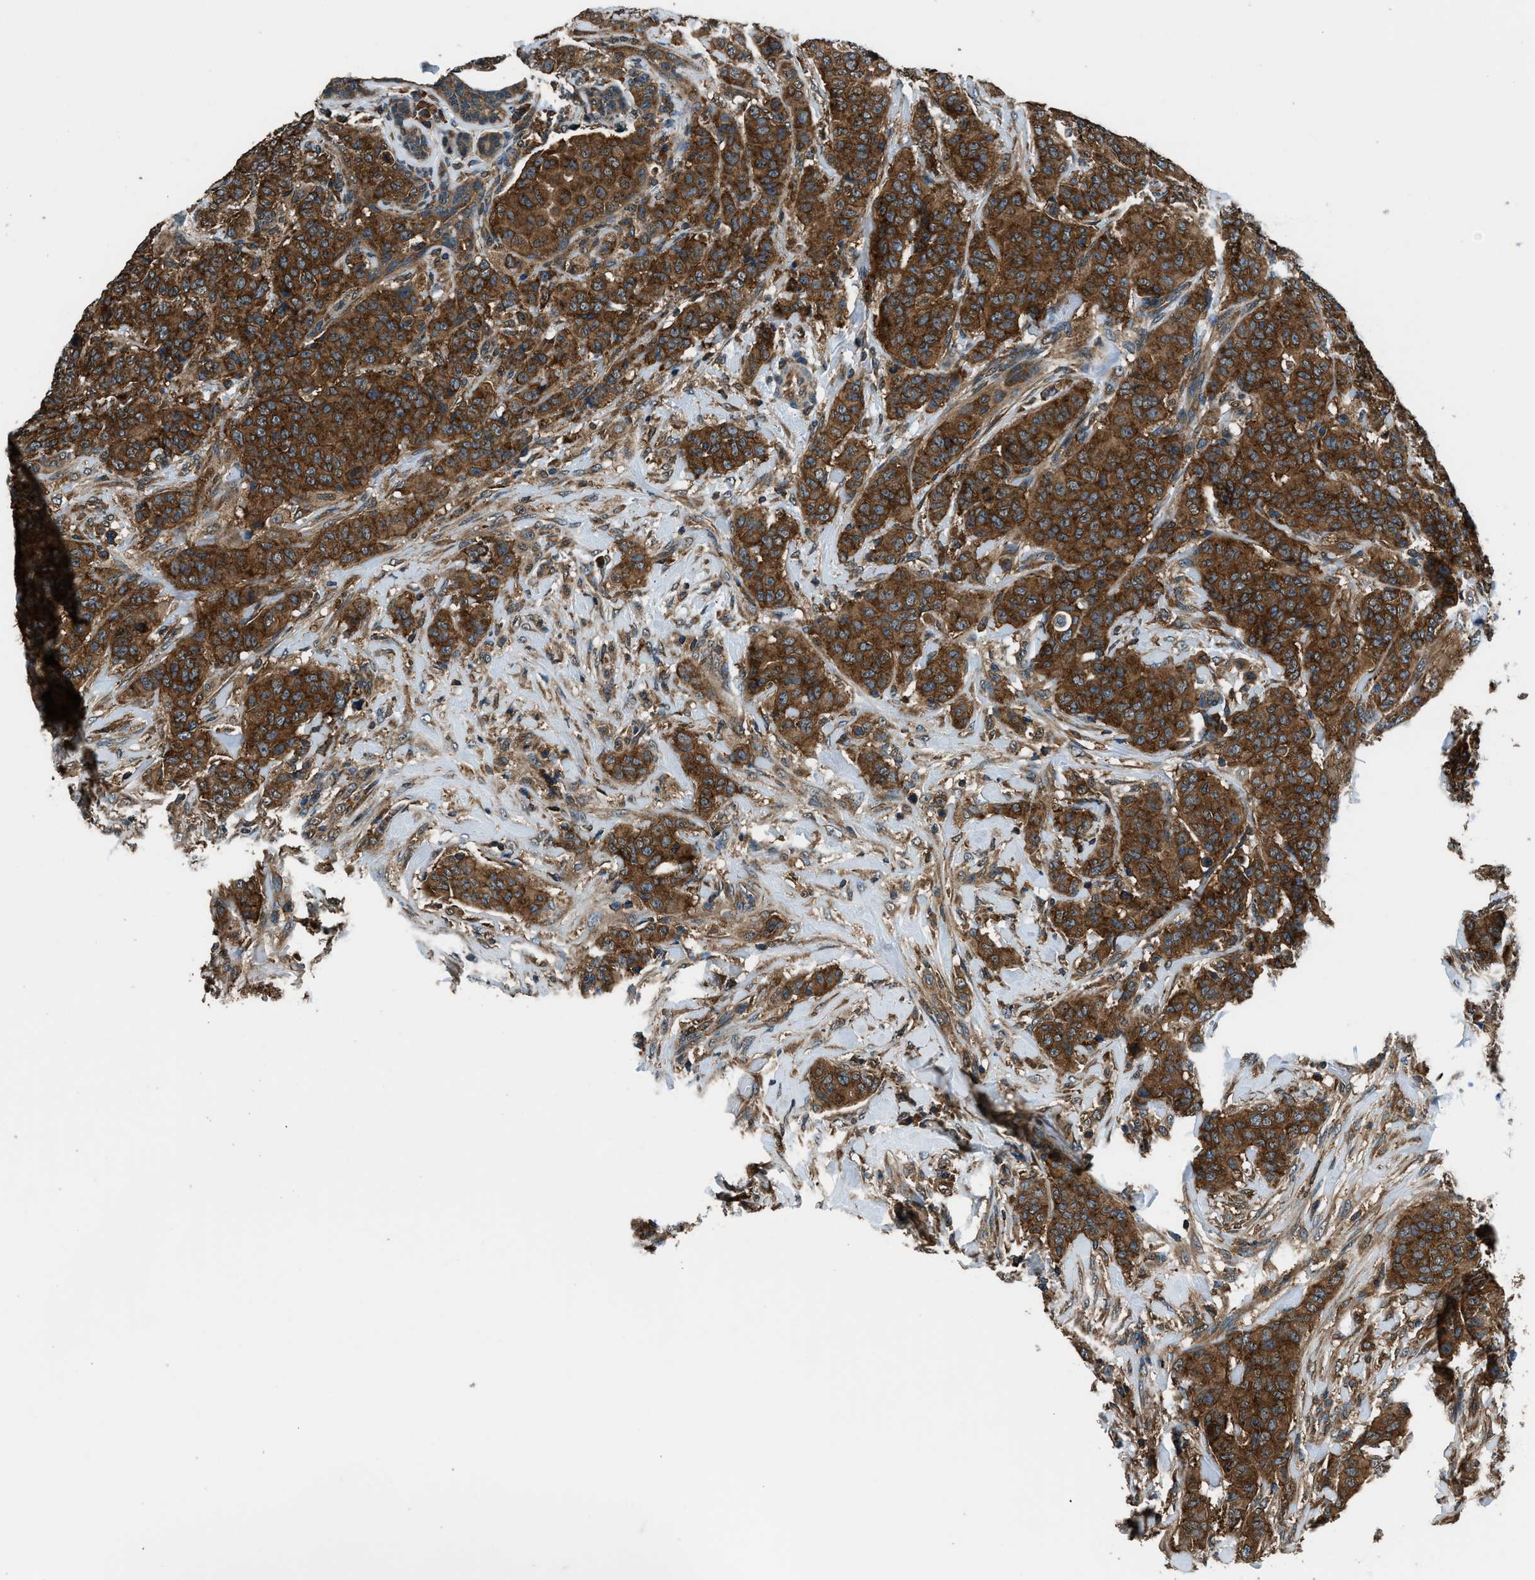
{"staining": {"intensity": "strong", "quantity": ">75%", "location": "cytoplasmic/membranous"}, "tissue": "breast cancer", "cell_type": "Tumor cells", "image_type": "cancer", "snomed": [{"axis": "morphology", "description": "Normal tissue, NOS"}, {"axis": "morphology", "description": "Duct carcinoma"}, {"axis": "topography", "description": "Breast"}], "caption": "Tumor cells display high levels of strong cytoplasmic/membranous staining in approximately >75% of cells in intraductal carcinoma (breast).", "gene": "ARFGAP2", "patient": {"sex": "female", "age": 40}}